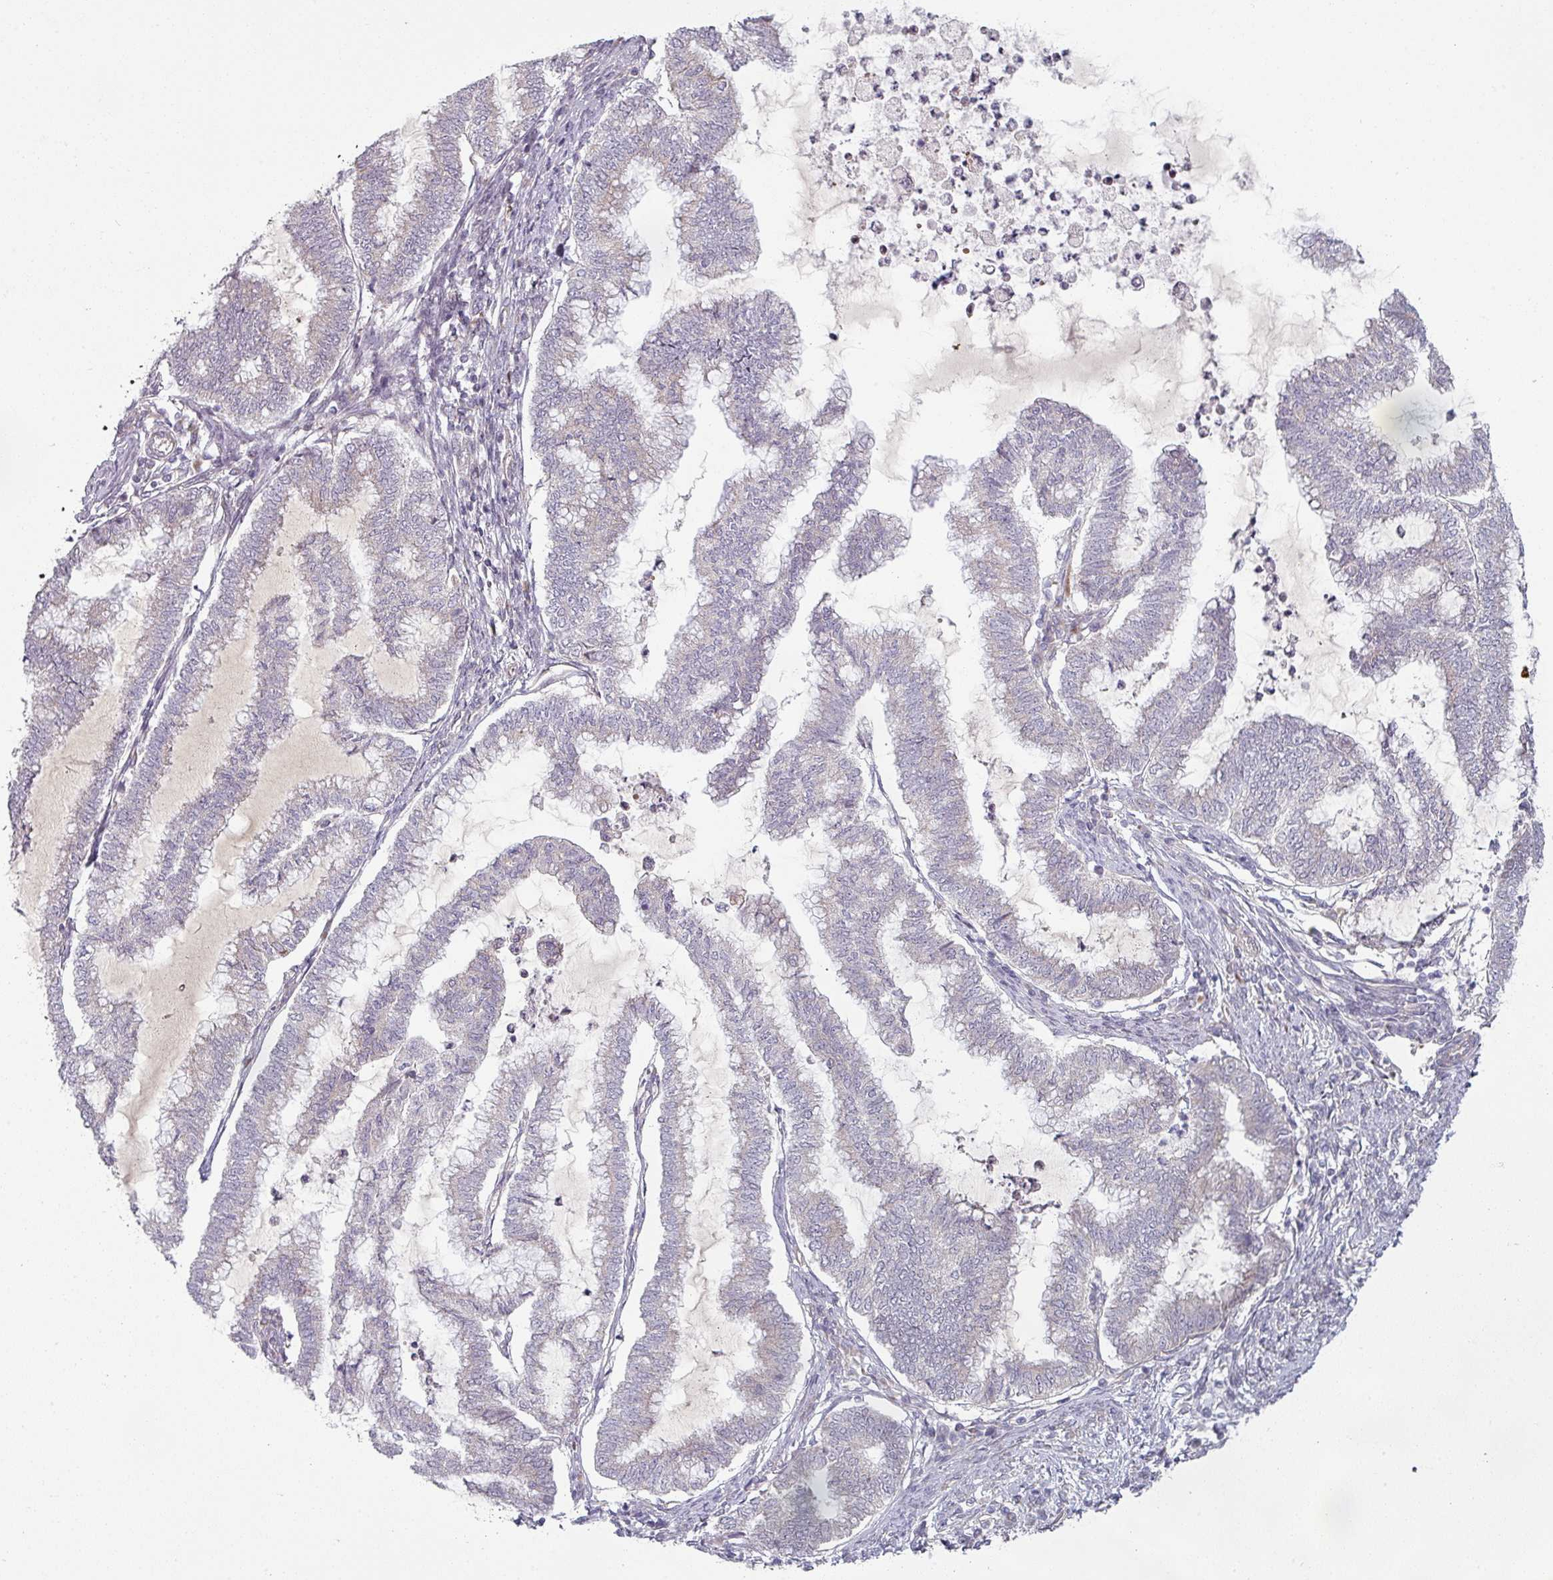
{"staining": {"intensity": "negative", "quantity": "none", "location": "none"}, "tissue": "endometrial cancer", "cell_type": "Tumor cells", "image_type": "cancer", "snomed": [{"axis": "morphology", "description": "Adenocarcinoma, NOS"}, {"axis": "topography", "description": "Endometrium"}], "caption": "The IHC histopathology image has no significant positivity in tumor cells of endometrial adenocarcinoma tissue. (DAB immunohistochemistry (IHC) with hematoxylin counter stain).", "gene": "PLEKHJ1", "patient": {"sex": "female", "age": 79}}